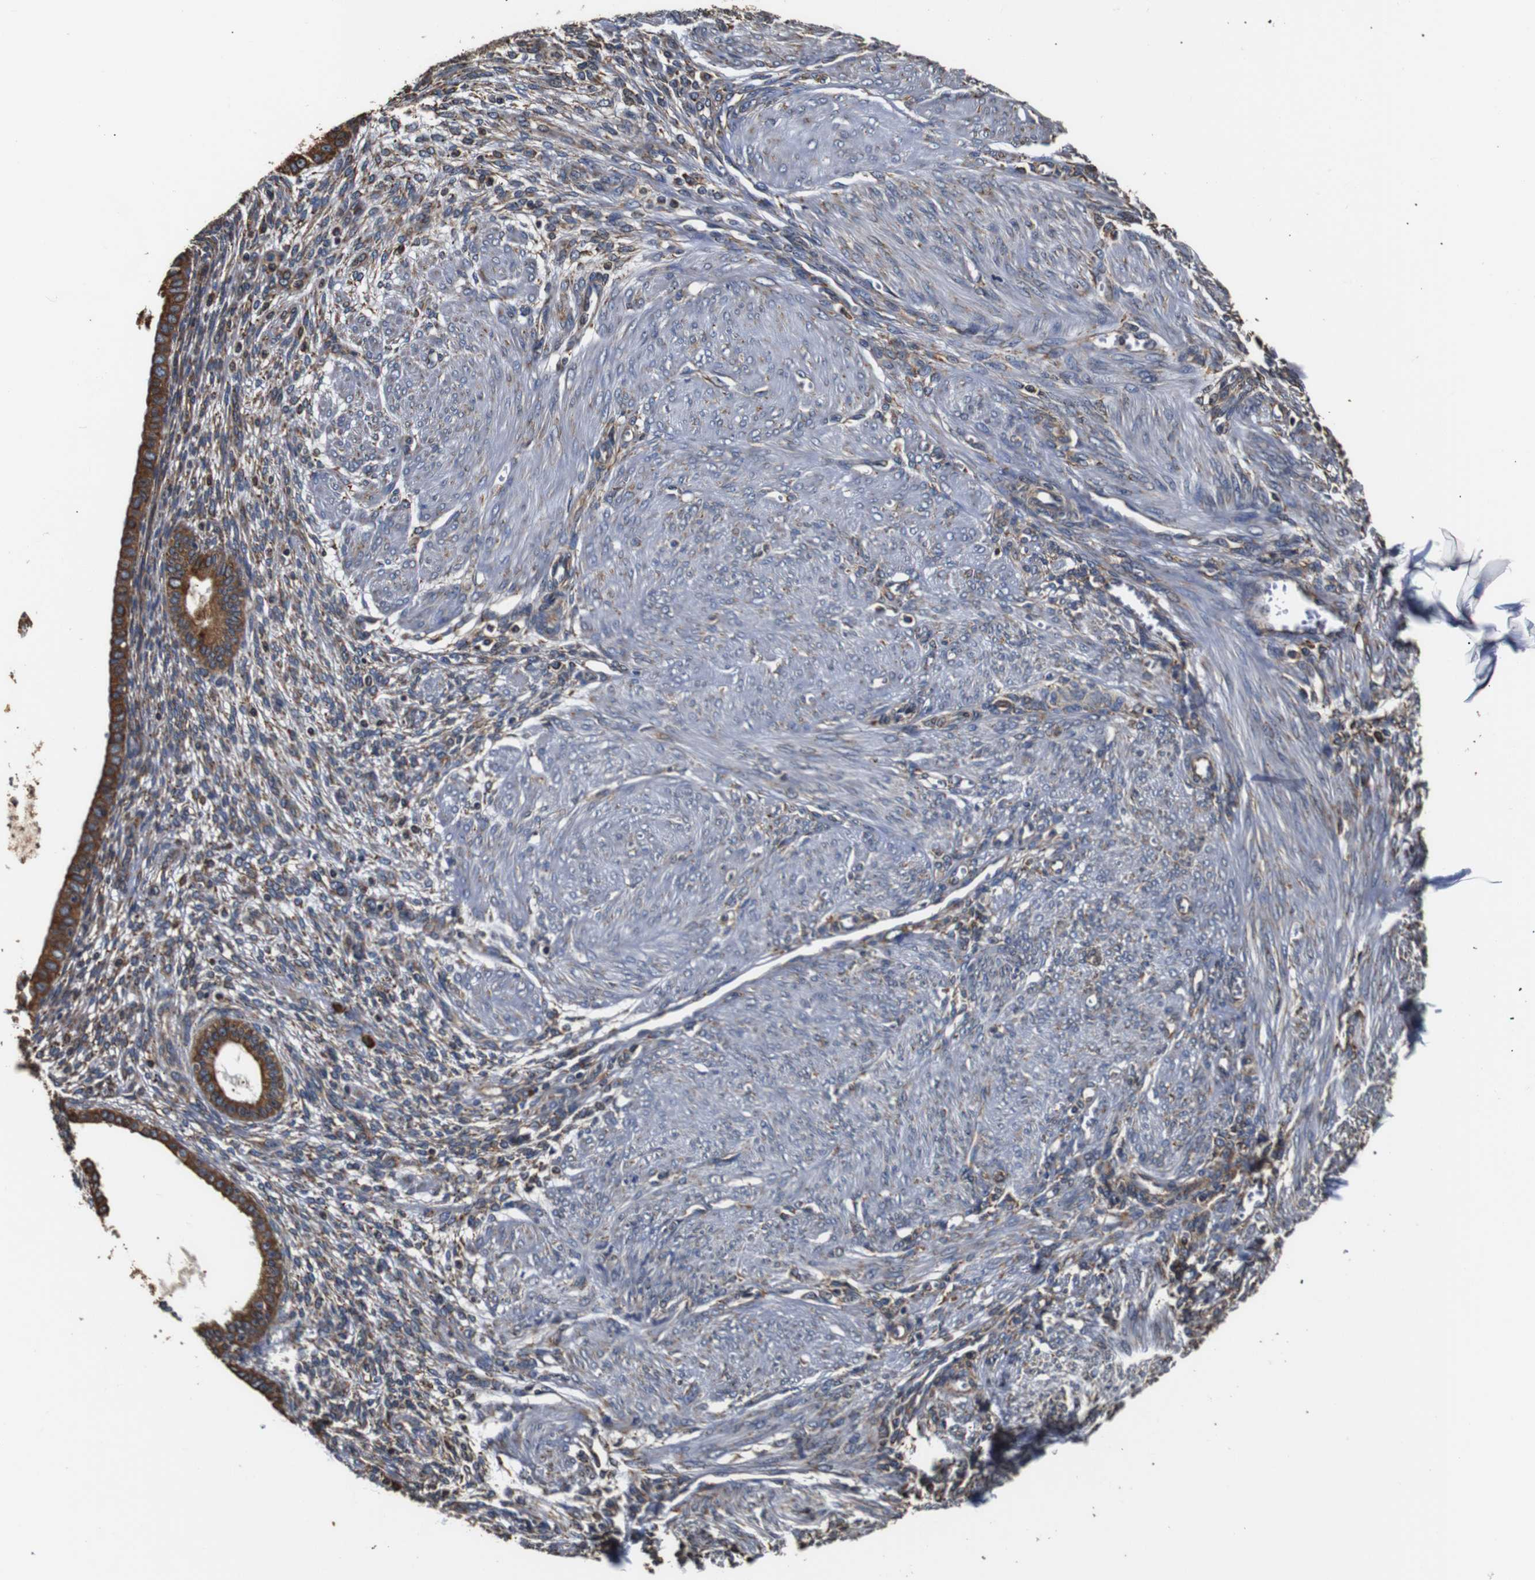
{"staining": {"intensity": "moderate", "quantity": "<25%", "location": "cytoplasmic/membranous"}, "tissue": "endometrium", "cell_type": "Cells in endometrial stroma", "image_type": "normal", "snomed": [{"axis": "morphology", "description": "Normal tissue, NOS"}, {"axis": "topography", "description": "Endometrium"}], "caption": "Immunohistochemistry staining of benign endometrium, which shows low levels of moderate cytoplasmic/membranous staining in approximately <25% of cells in endometrial stroma indicating moderate cytoplasmic/membranous protein expression. The staining was performed using DAB (brown) for protein detection and nuclei were counterstained in hematoxylin (blue).", "gene": "HHIP", "patient": {"sex": "female", "age": 72}}